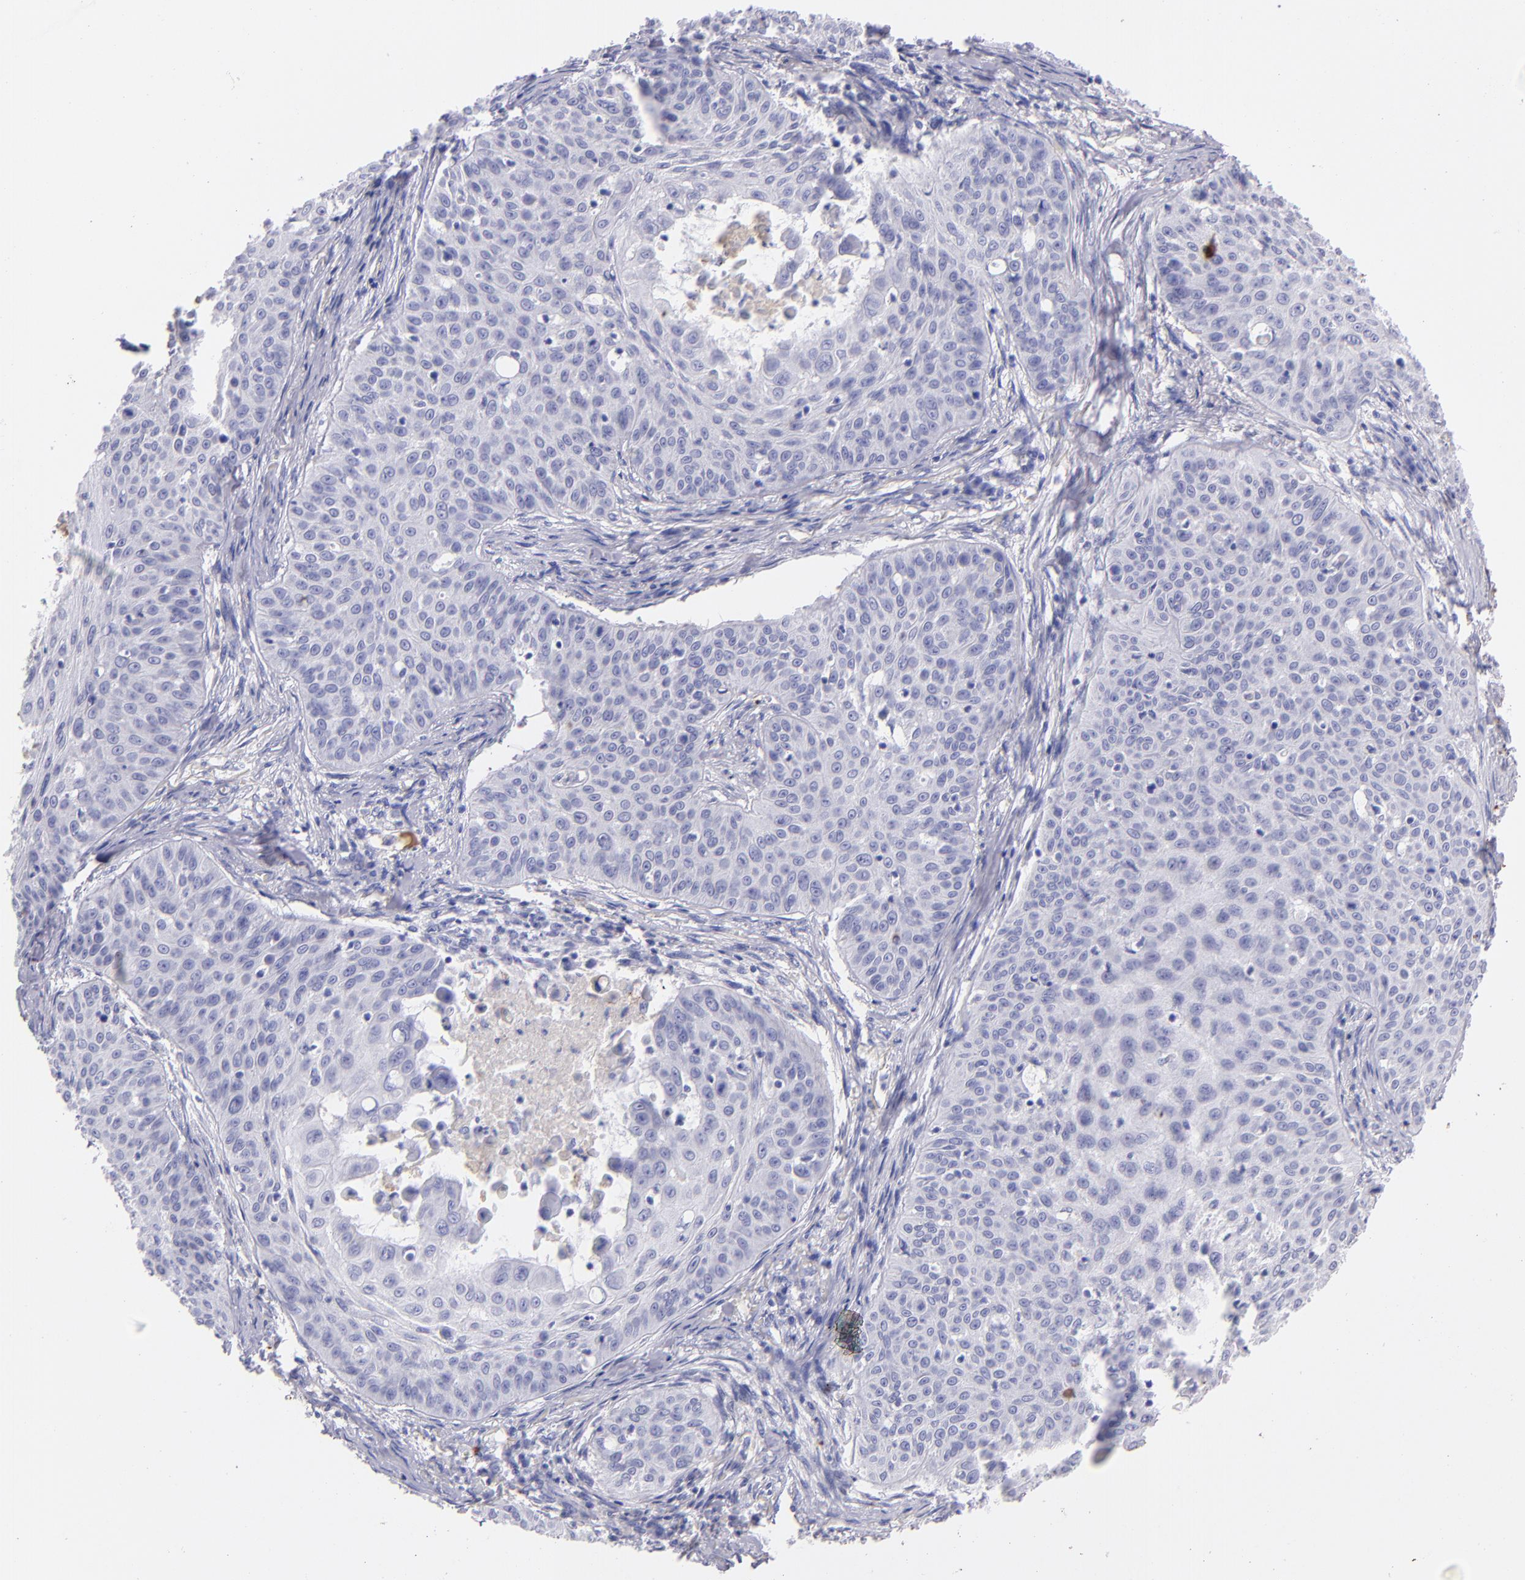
{"staining": {"intensity": "negative", "quantity": "none", "location": "none"}, "tissue": "skin cancer", "cell_type": "Tumor cells", "image_type": "cancer", "snomed": [{"axis": "morphology", "description": "Squamous cell carcinoma, NOS"}, {"axis": "topography", "description": "Skin"}], "caption": "Tumor cells are negative for brown protein staining in skin cancer.", "gene": "FGB", "patient": {"sex": "male", "age": 82}}